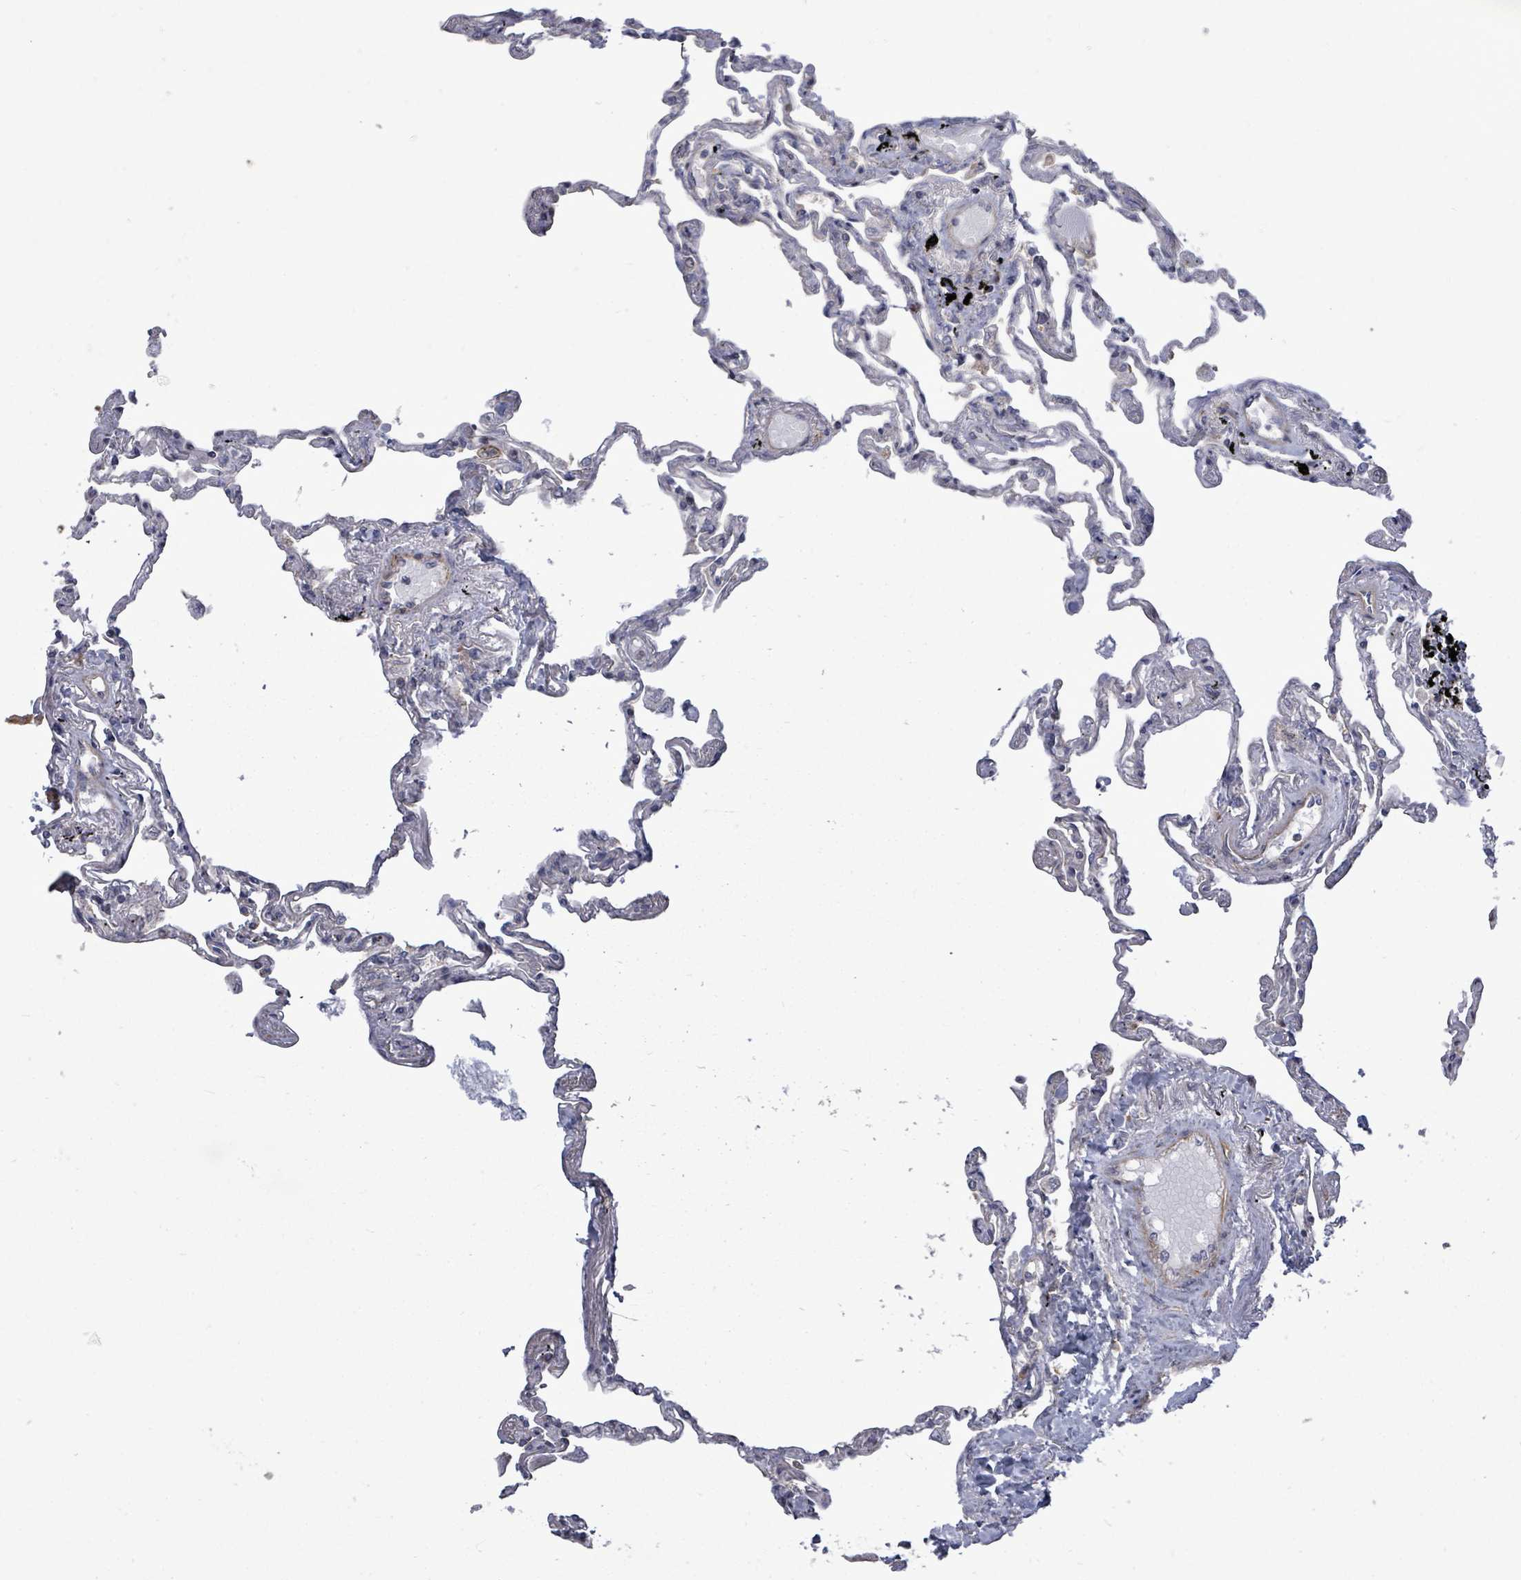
{"staining": {"intensity": "negative", "quantity": "none", "location": "none"}, "tissue": "lung", "cell_type": "Alveolar cells", "image_type": "normal", "snomed": [{"axis": "morphology", "description": "Normal tissue, NOS"}, {"axis": "topography", "description": "Lung"}], "caption": "Immunohistochemistry (IHC) histopathology image of benign lung stained for a protein (brown), which shows no positivity in alveolar cells. Nuclei are stained in blue.", "gene": "PAPSS1", "patient": {"sex": "female", "age": 67}}